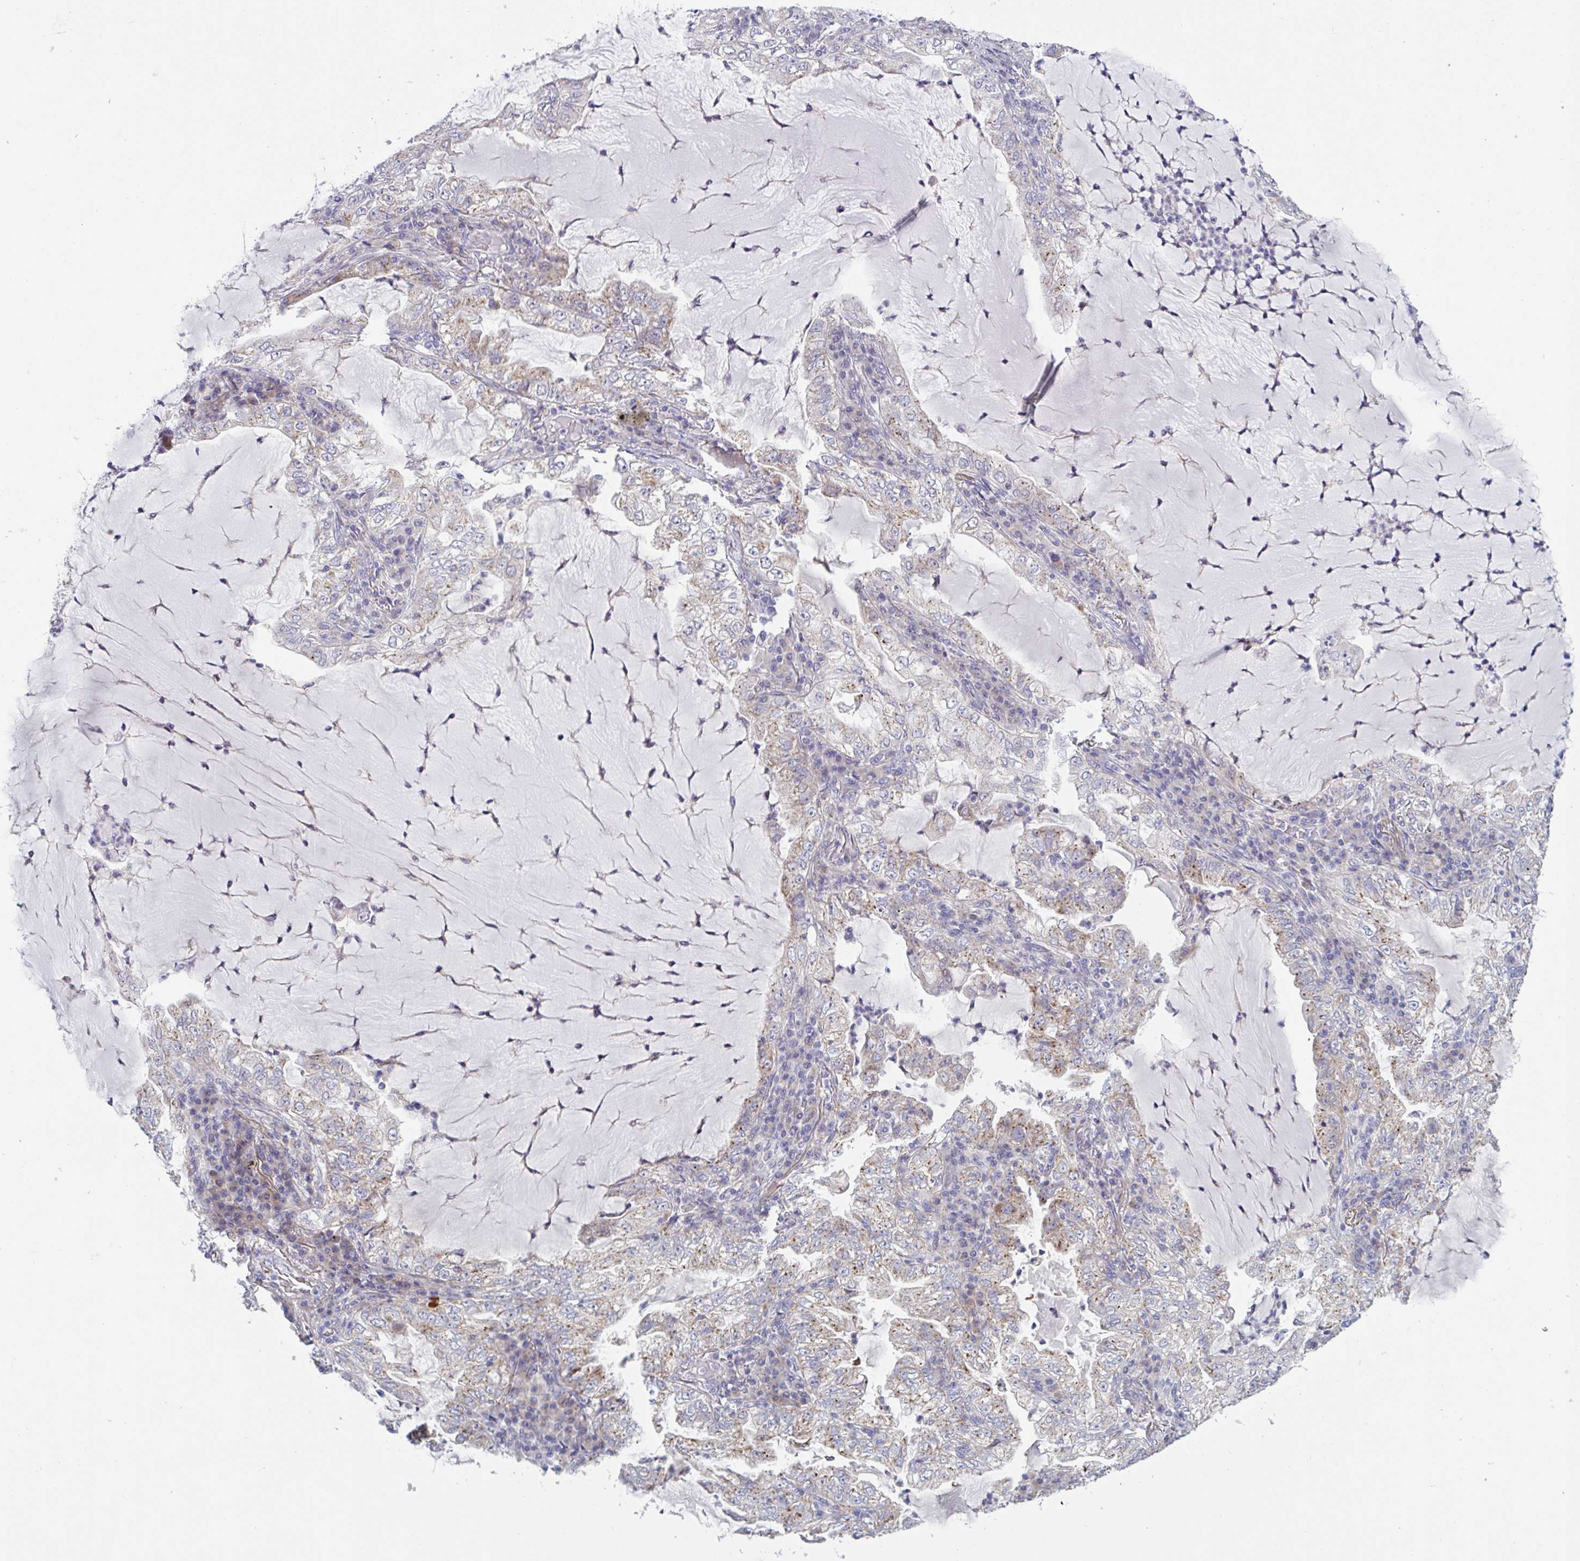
{"staining": {"intensity": "weak", "quantity": "25%-75%", "location": "cytoplasmic/membranous"}, "tissue": "lung cancer", "cell_type": "Tumor cells", "image_type": "cancer", "snomed": [{"axis": "morphology", "description": "Adenocarcinoma, NOS"}, {"axis": "topography", "description": "Lung"}], "caption": "Protein expression analysis of human adenocarcinoma (lung) reveals weak cytoplasmic/membranous expression in approximately 25%-75% of tumor cells.", "gene": "MRPS2", "patient": {"sex": "female", "age": 73}}